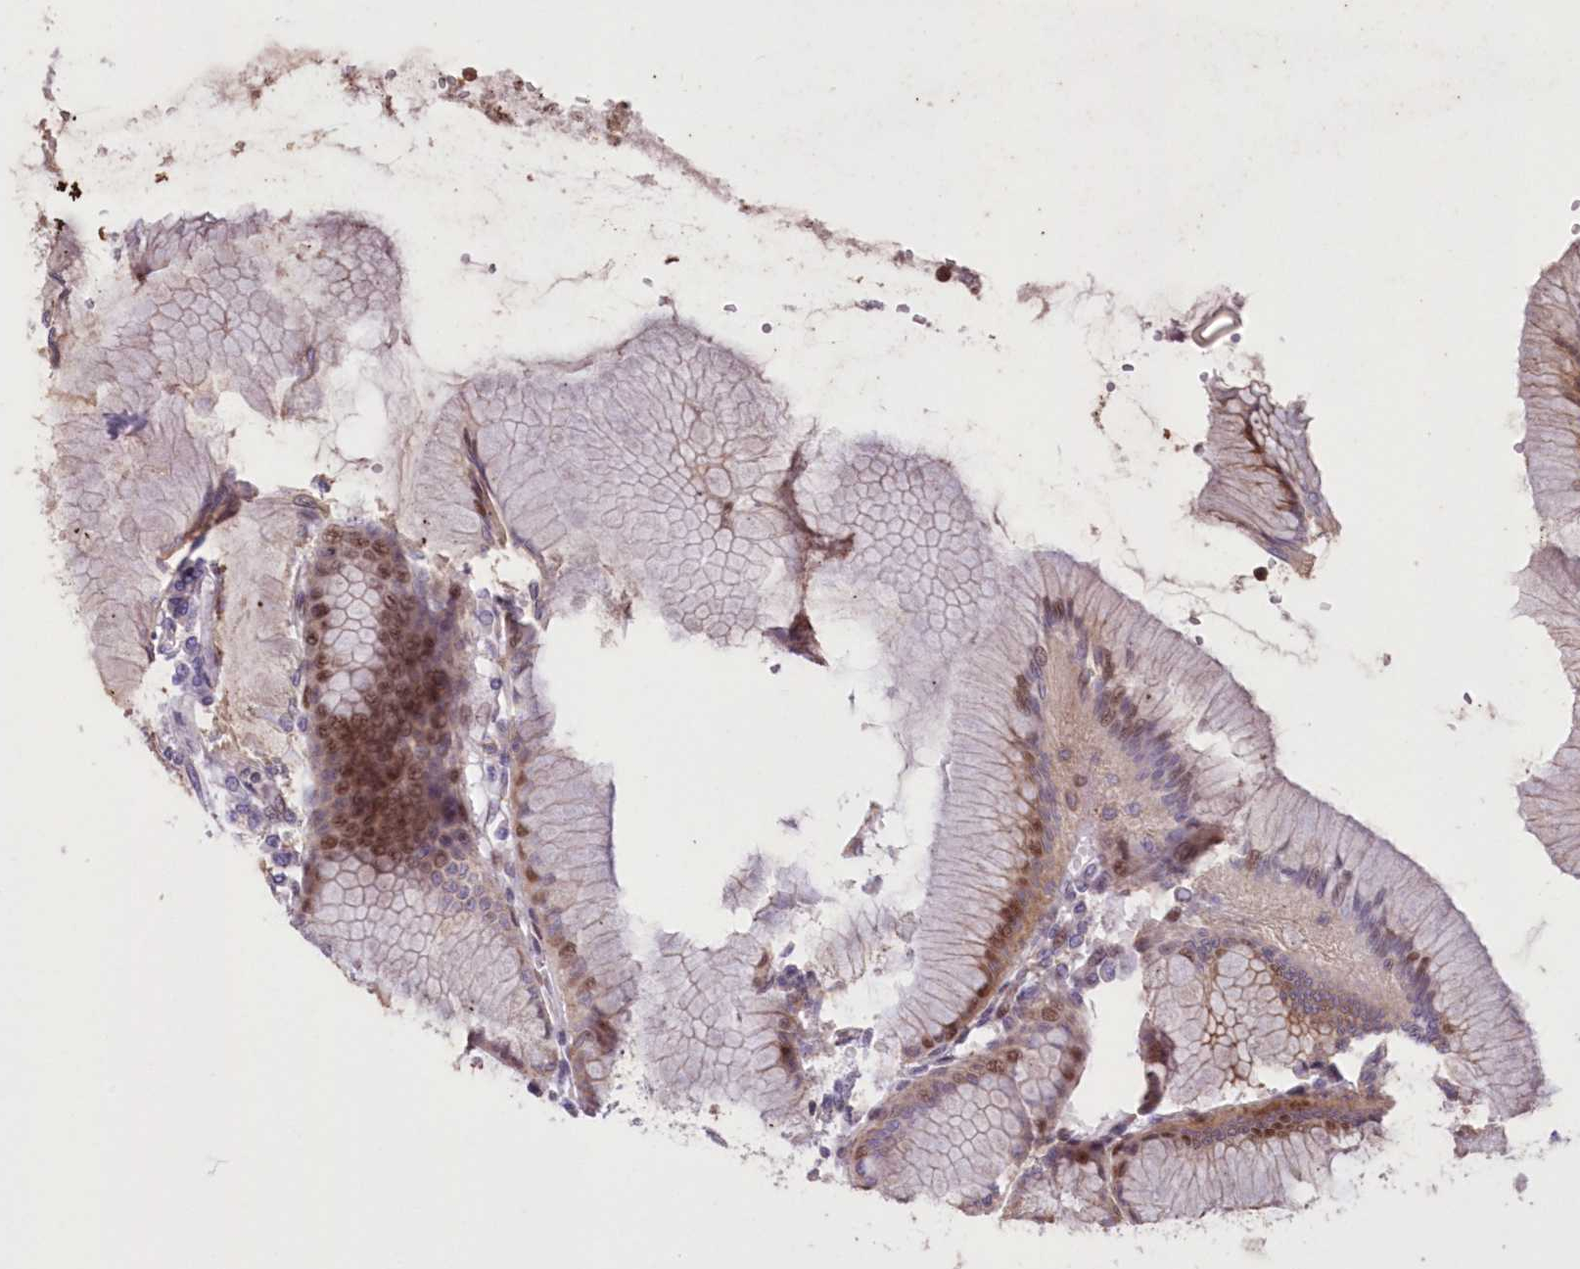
{"staining": {"intensity": "moderate", "quantity": "25%-75%", "location": "cytoplasmic/membranous,nuclear"}, "tissue": "stomach", "cell_type": "Glandular cells", "image_type": "normal", "snomed": [{"axis": "morphology", "description": "Normal tissue, NOS"}, {"axis": "topography", "description": "Stomach"}], "caption": "Immunohistochemistry (IHC) (DAB) staining of unremarkable stomach shows moderate cytoplasmic/membranous,nuclear protein staining in approximately 25%-75% of glandular cells.", "gene": "RNPEPL1", "patient": {"sex": "female", "age": 57}}